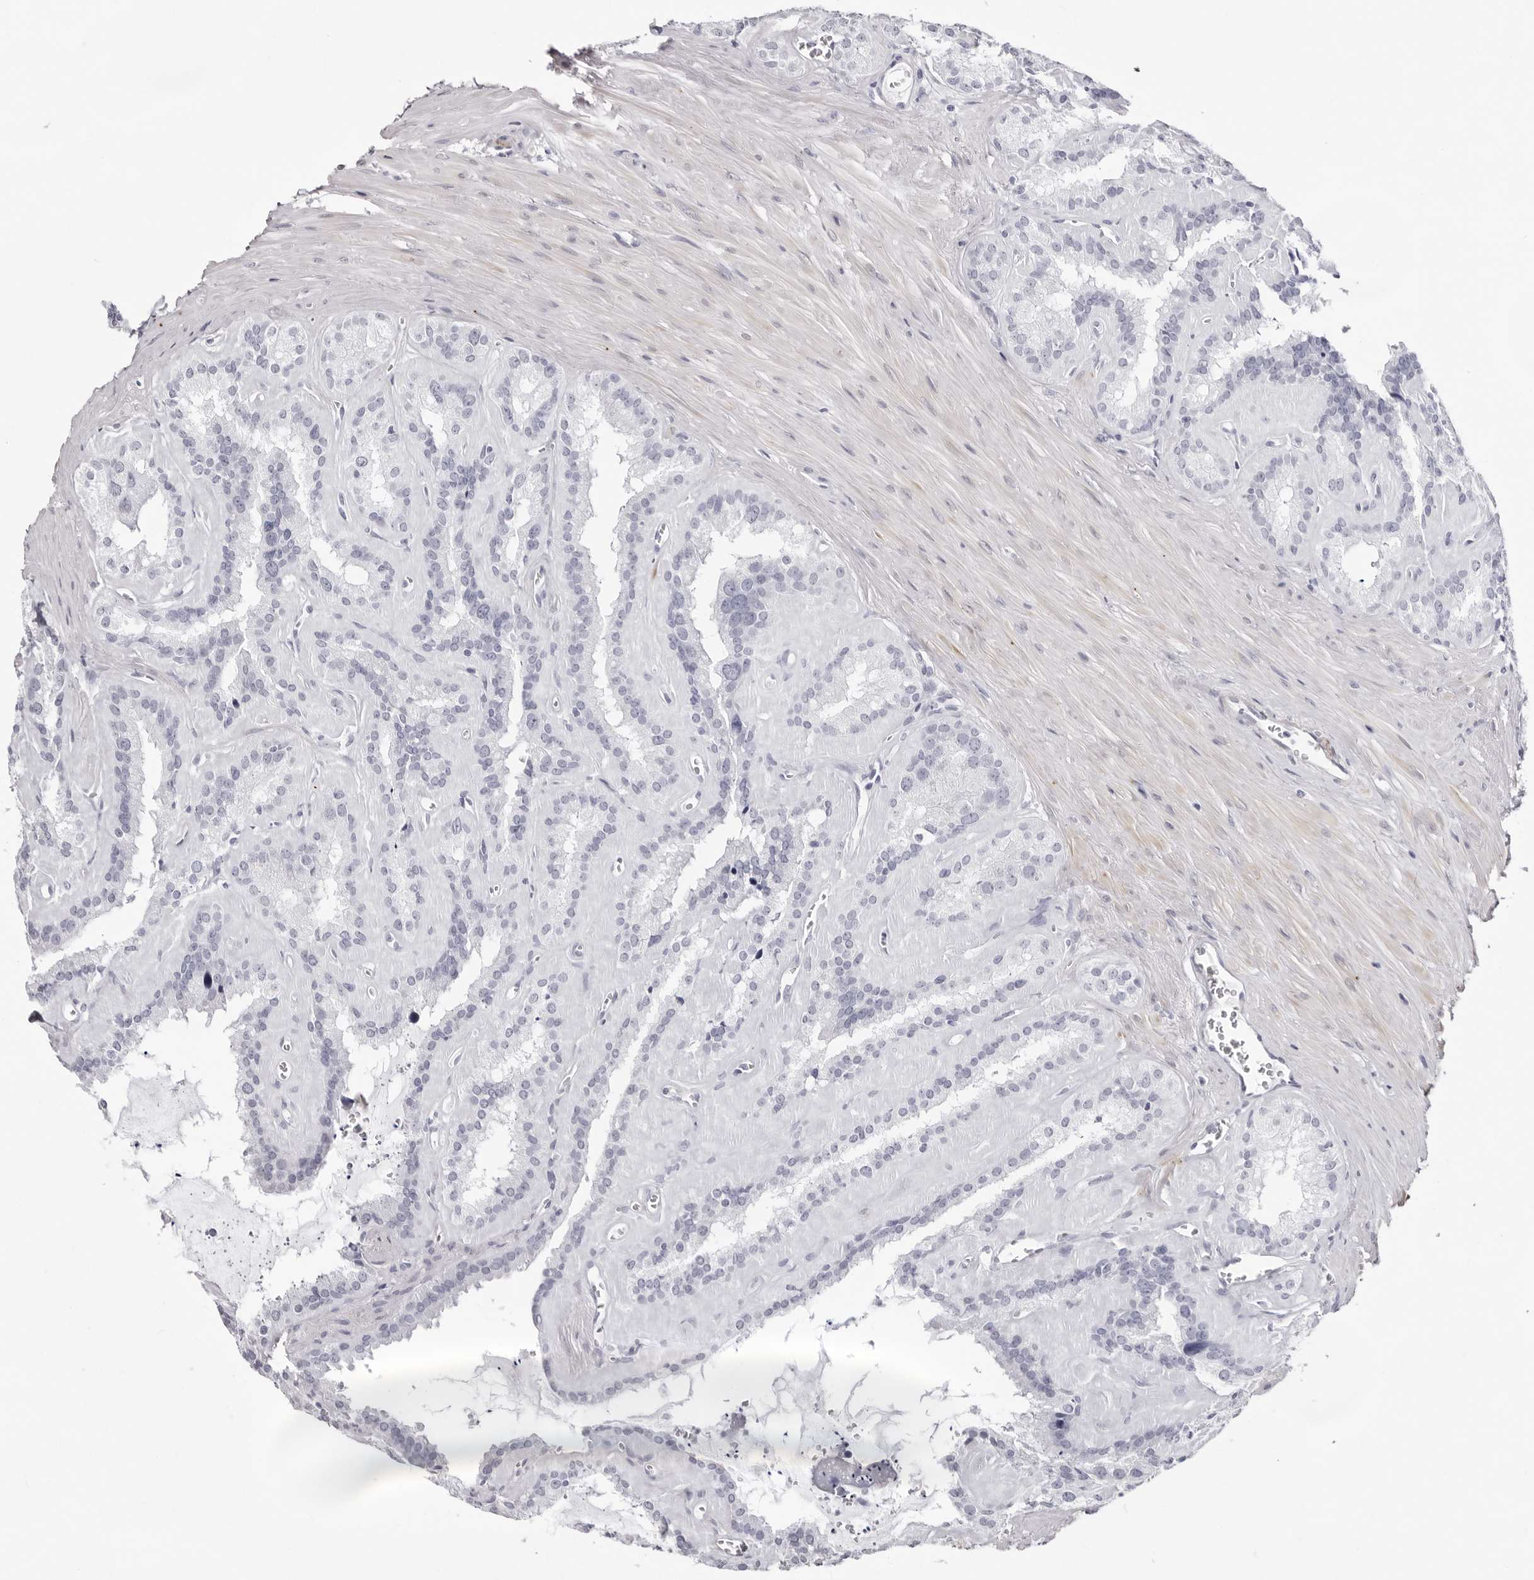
{"staining": {"intensity": "negative", "quantity": "none", "location": "none"}, "tissue": "seminal vesicle", "cell_type": "Glandular cells", "image_type": "normal", "snomed": [{"axis": "morphology", "description": "Normal tissue, NOS"}, {"axis": "topography", "description": "Prostate"}, {"axis": "topography", "description": "Seminal veicle"}], "caption": "This is an immunohistochemistry (IHC) histopathology image of benign human seminal vesicle. There is no expression in glandular cells.", "gene": "INSL3", "patient": {"sex": "male", "age": 59}}